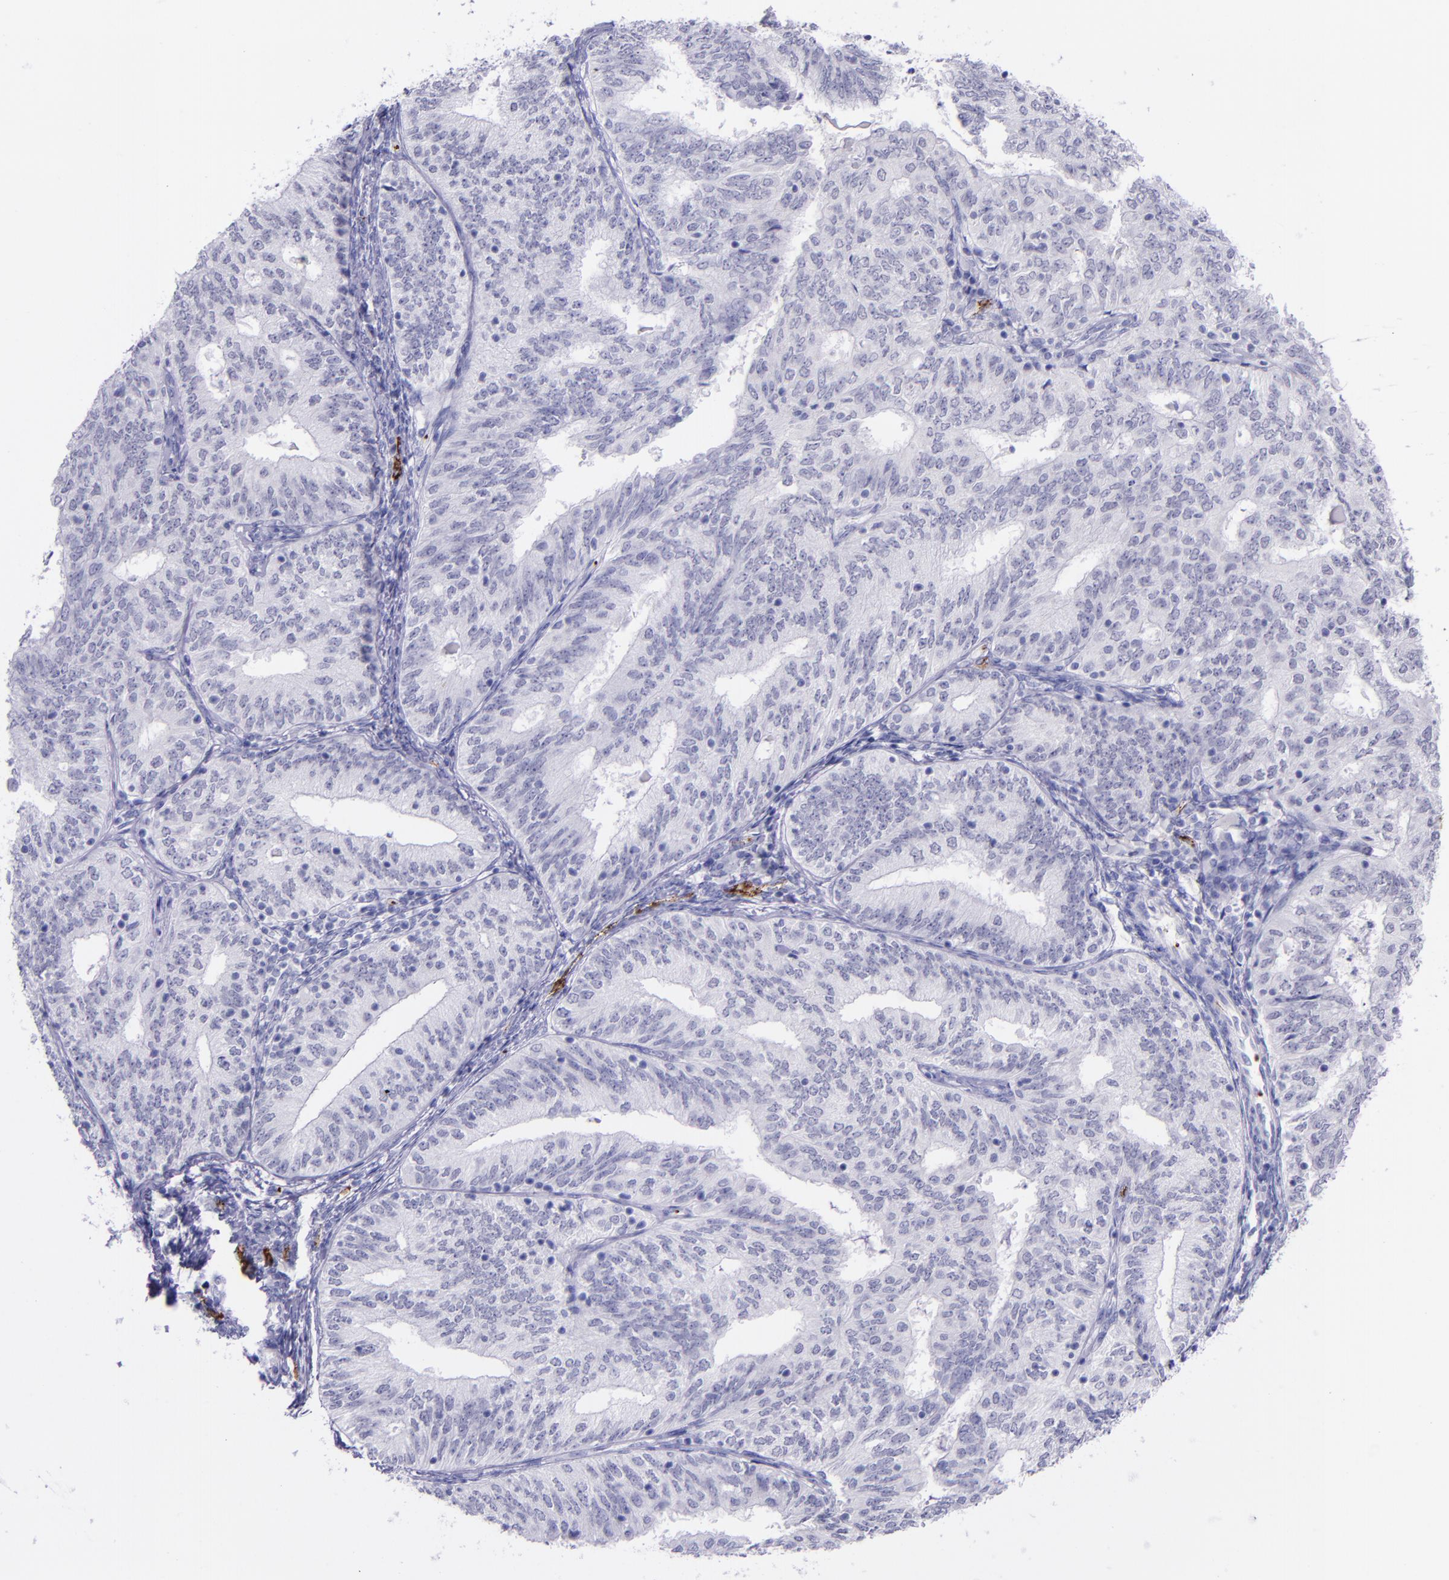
{"staining": {"intensity": "negative", "quantity": "none", "location": "none"}, "tissue": "endometrial cancer", "cell_type": "Tumor cells", "image_type": "cancer", "snomed": [{"axis": "morphology", "description": "Adenocarcinoma, NOS"}, {"axis": "topography", "description": "Endometrium"}], "caption": "Endometrial adenocarcinoma was stained to show a protein in brown. There is no significant staining in tumor cells.", "gene": "SELE", "patient": {"sex": "female", "age": 69}}